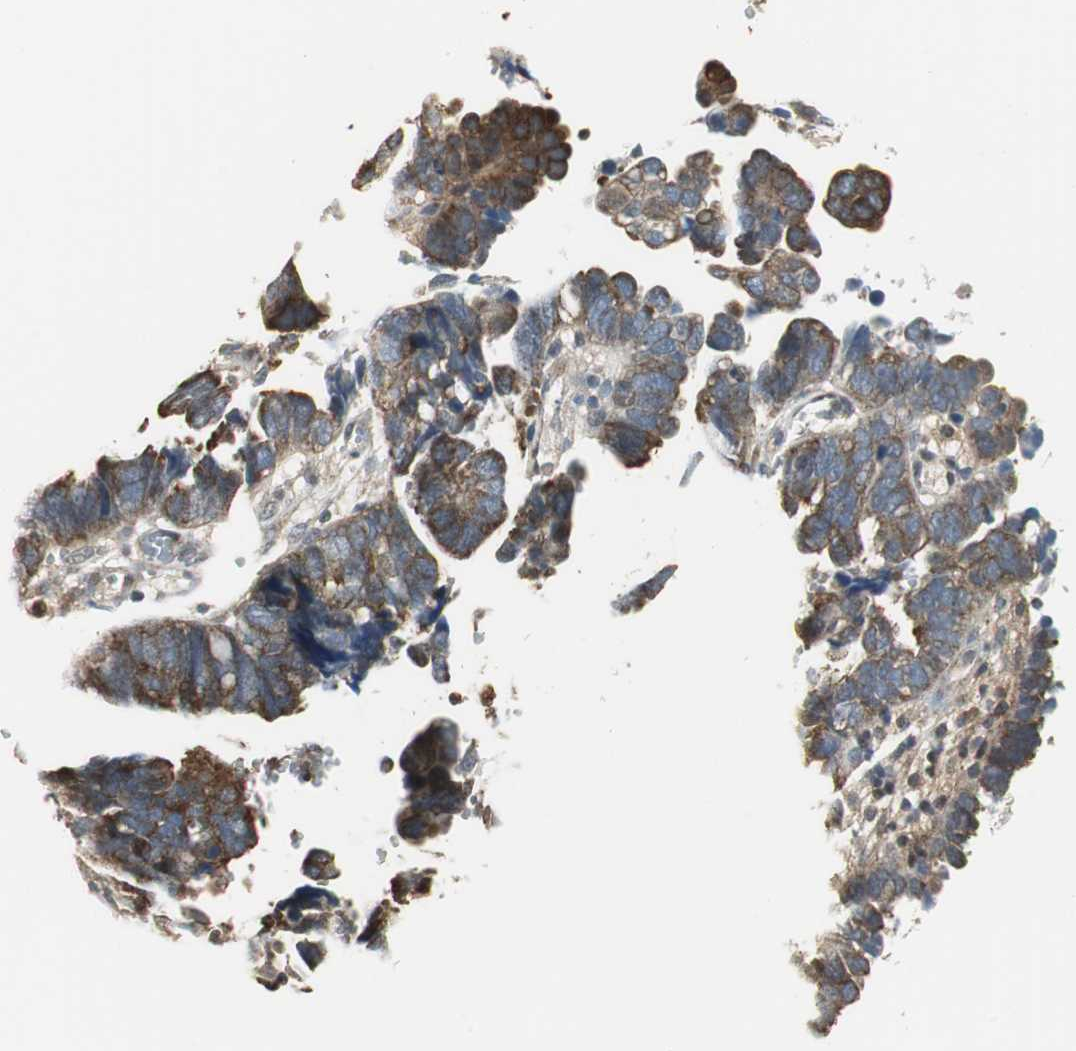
{"staining": {"intensity": "moderate", "quantity": ">75%", "location": "cytoplasmic/membranous"}, "tissue": "endometrial cancer", "cell_type": "Tumor cells", "image_type": "cancer", "snomed": [{"axis": "morphology", "description": "Adenocarcinoma, NOS"}, {"axis": "topography", "description": "Endometrium"}], "caption": "This image displays immunohistochemistry (IHC) staining of endometrial cancer (adenocarcinoma), with medium moderate cytoplasmic/membranous expression in approximately >75% of tumor cells.", "gene": "CCT5", "patient": {"sex": "female", "age": 75}}